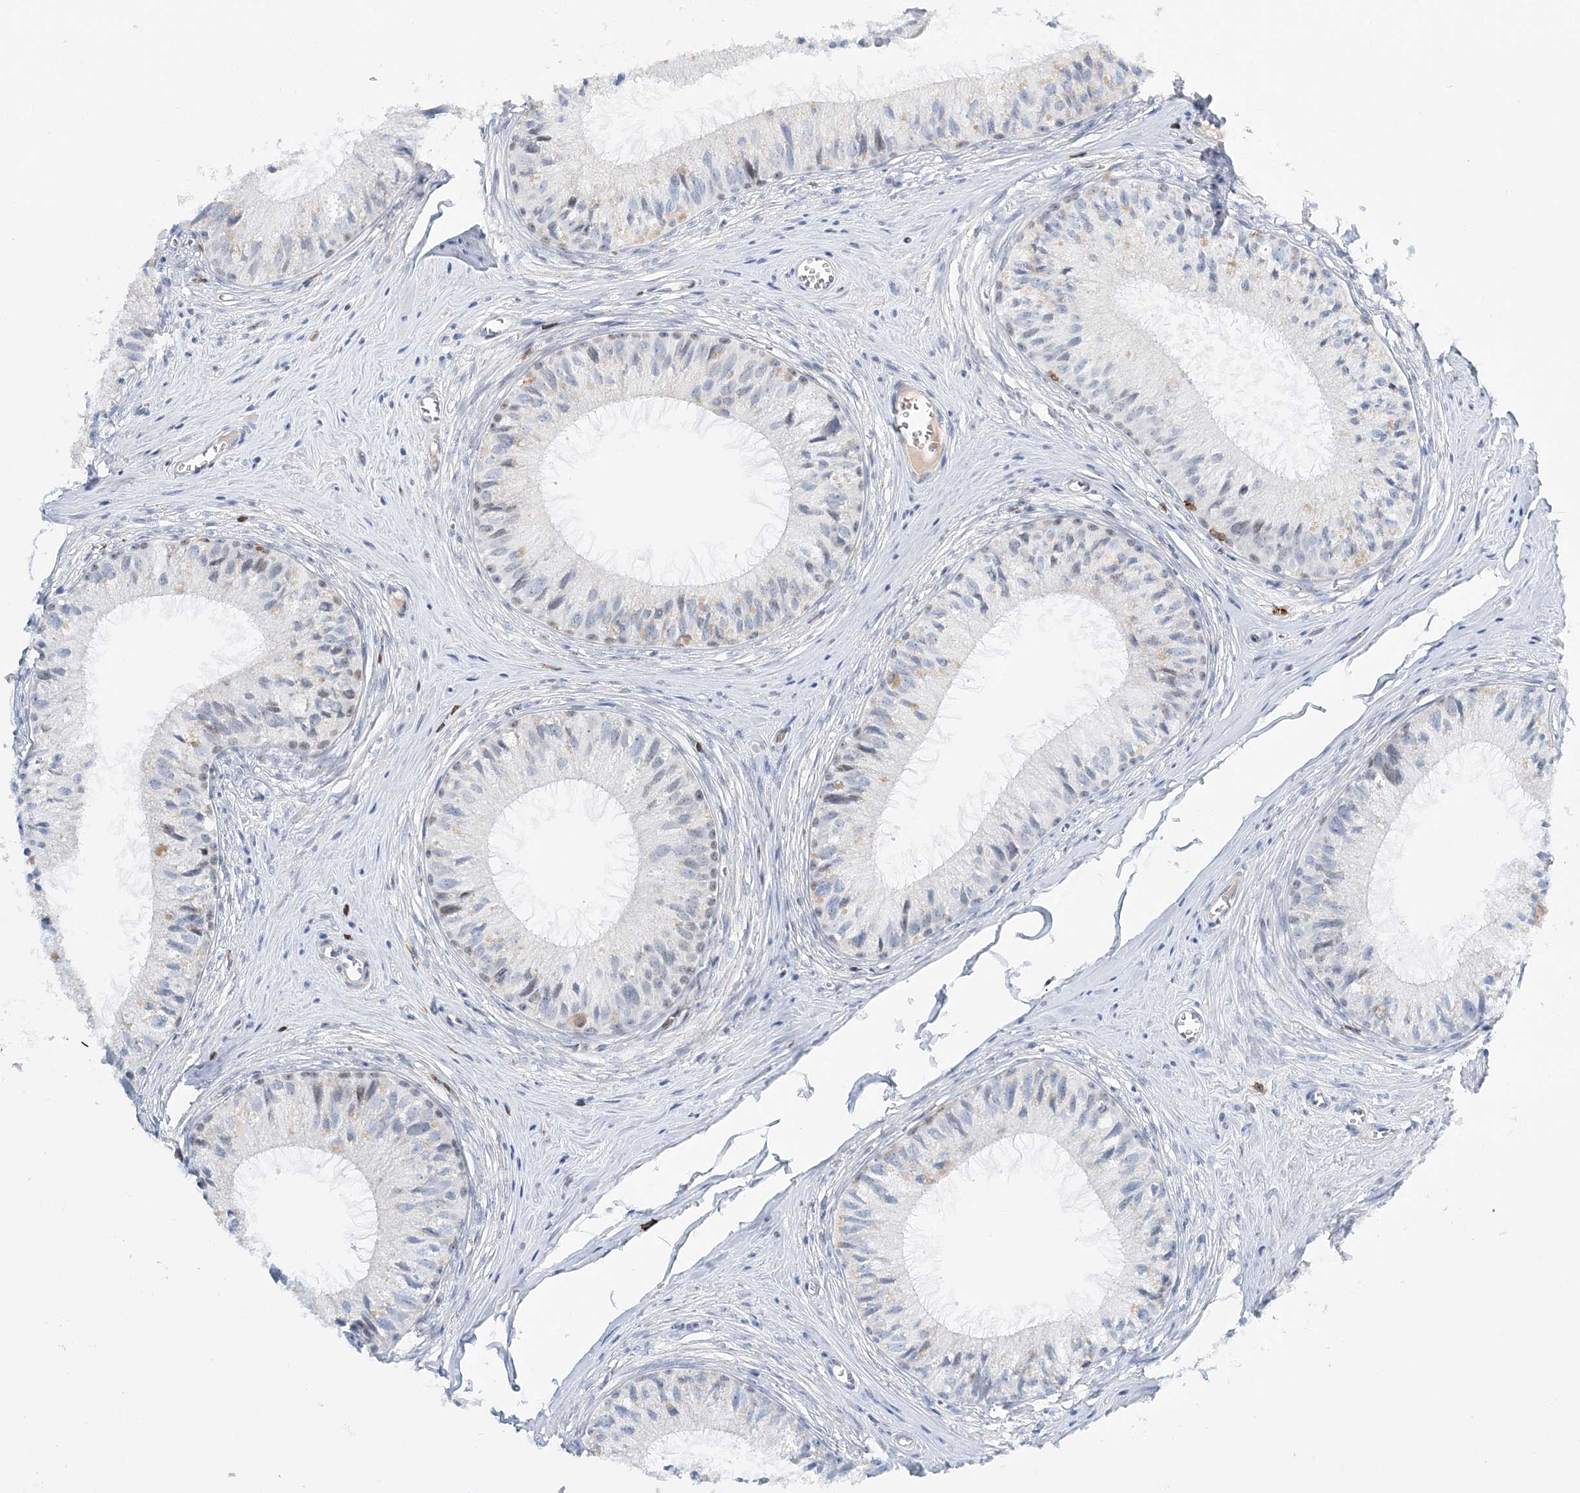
{"staining": {"intensity": "moderate", "quantity": "<25%", "location": "nuclear"}, "tissue": "epididymis", "cell_type": "Glandular cells", "image_type": "normal", "snomed": [{"axis": "morphology", "description": "Normal tissue, NOS"}, {"axis": "topography", "description": "Epididymis"}], "caption": "The histopathology image exhibits a brown stain indicating the presence of a protein in the nuclear of glandular cells in epididymis.", "gene": "PRMT9", "patient": {"sex": "male", "age": 36}}